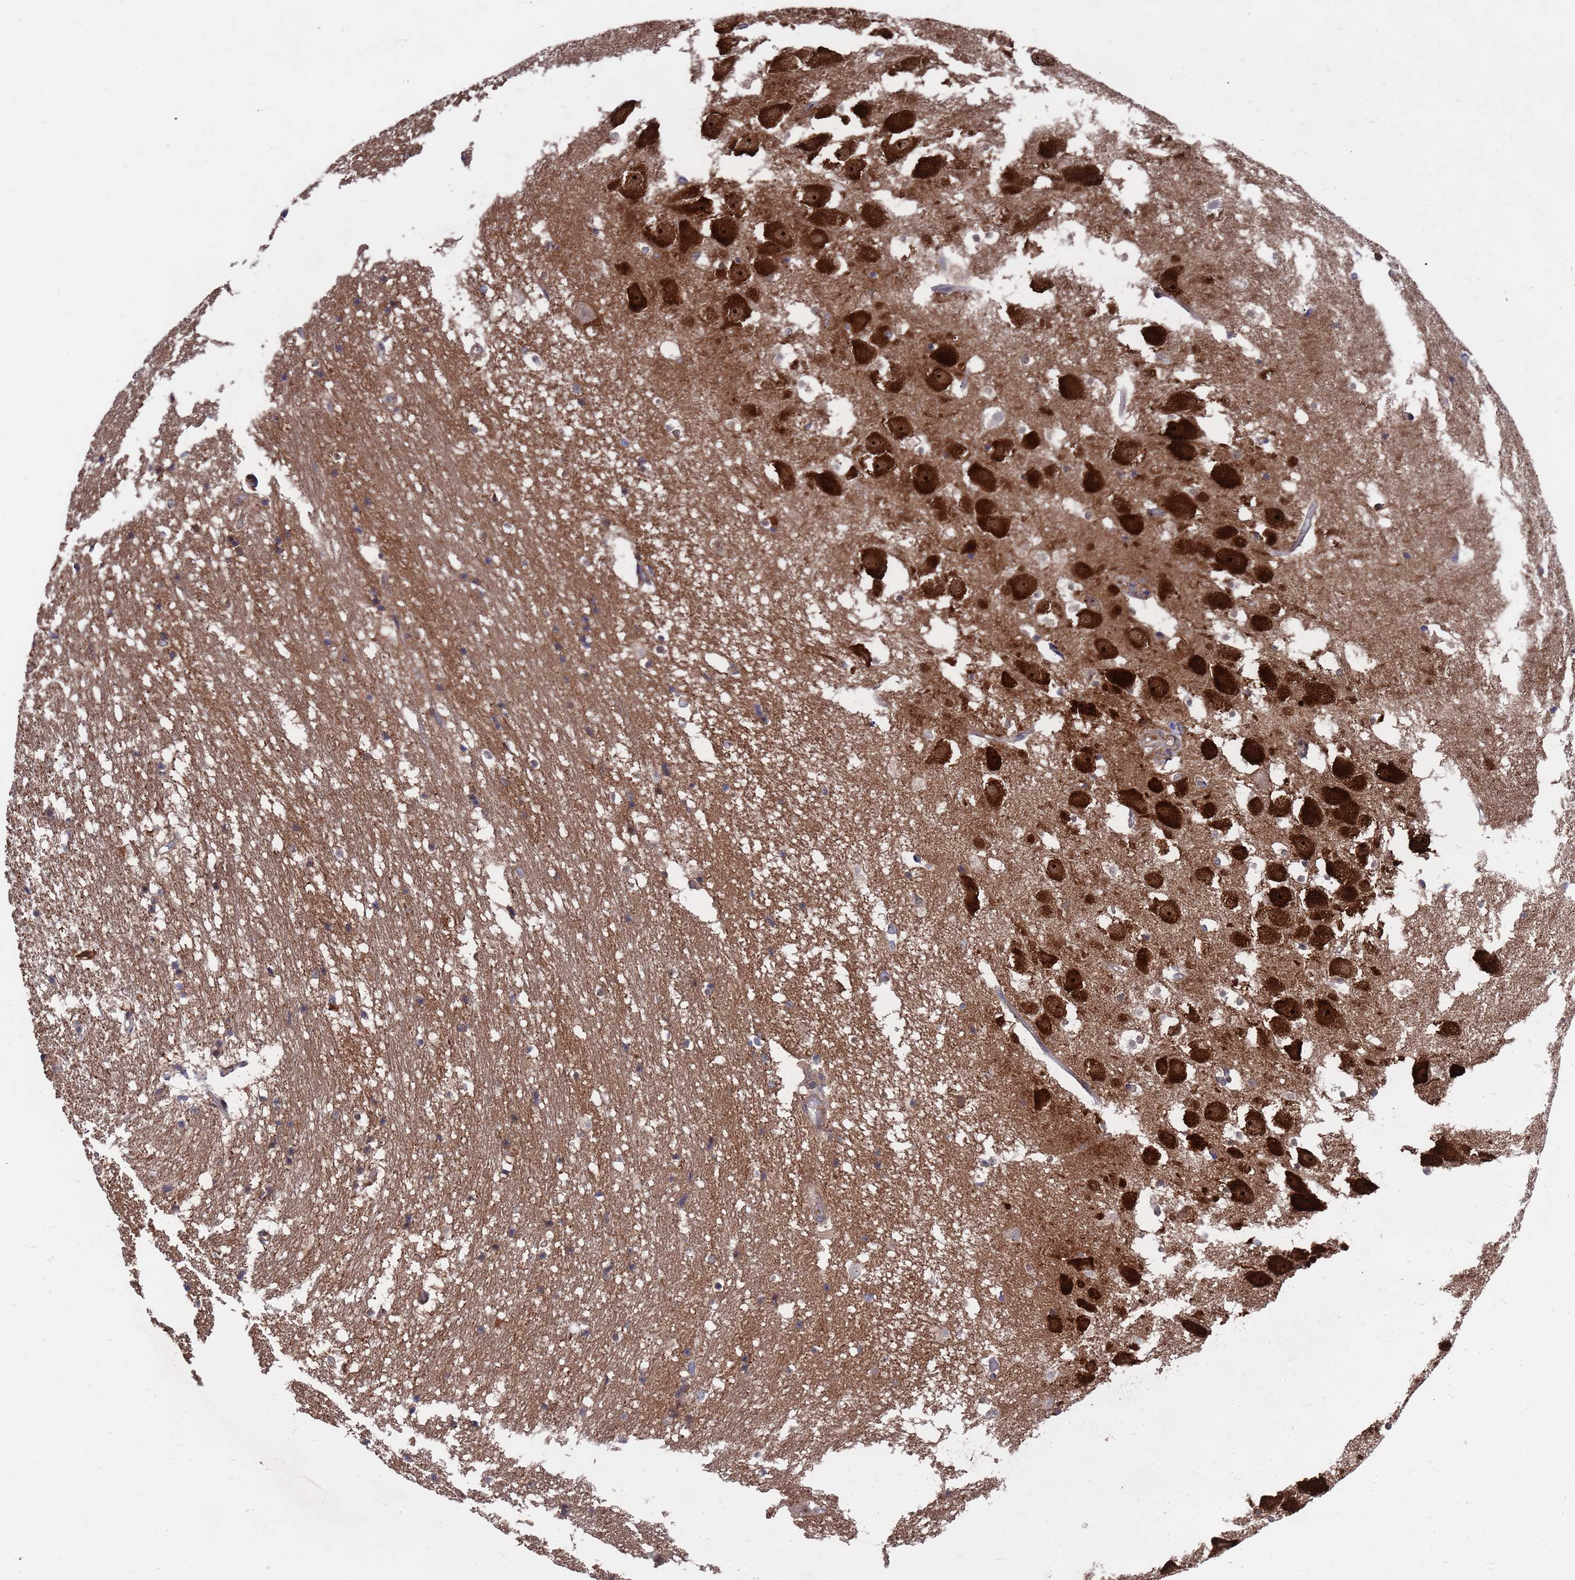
{"staining": {"intensity": "moderate", "quantity": "<25%", "location": "cytoplasmic/membranous"}, "tissue": "hippocampus", "cell_type": "Glial cells", "image_type": "normal", "snomed": [{"axis": "morphology", "description": "Normal tissue, NOS"}, {"axis": "topography", "description": "Hippocampus"}], "caption": "IHC photomicrograph of normal hippocampus stained for a protein (brown), which reveals low levels of moderate cytoplasmic/membranous staining in approximately <25% of glial cells.", "gene": "TMBIM6", "patient": {"sex": "female", "age": 52}}